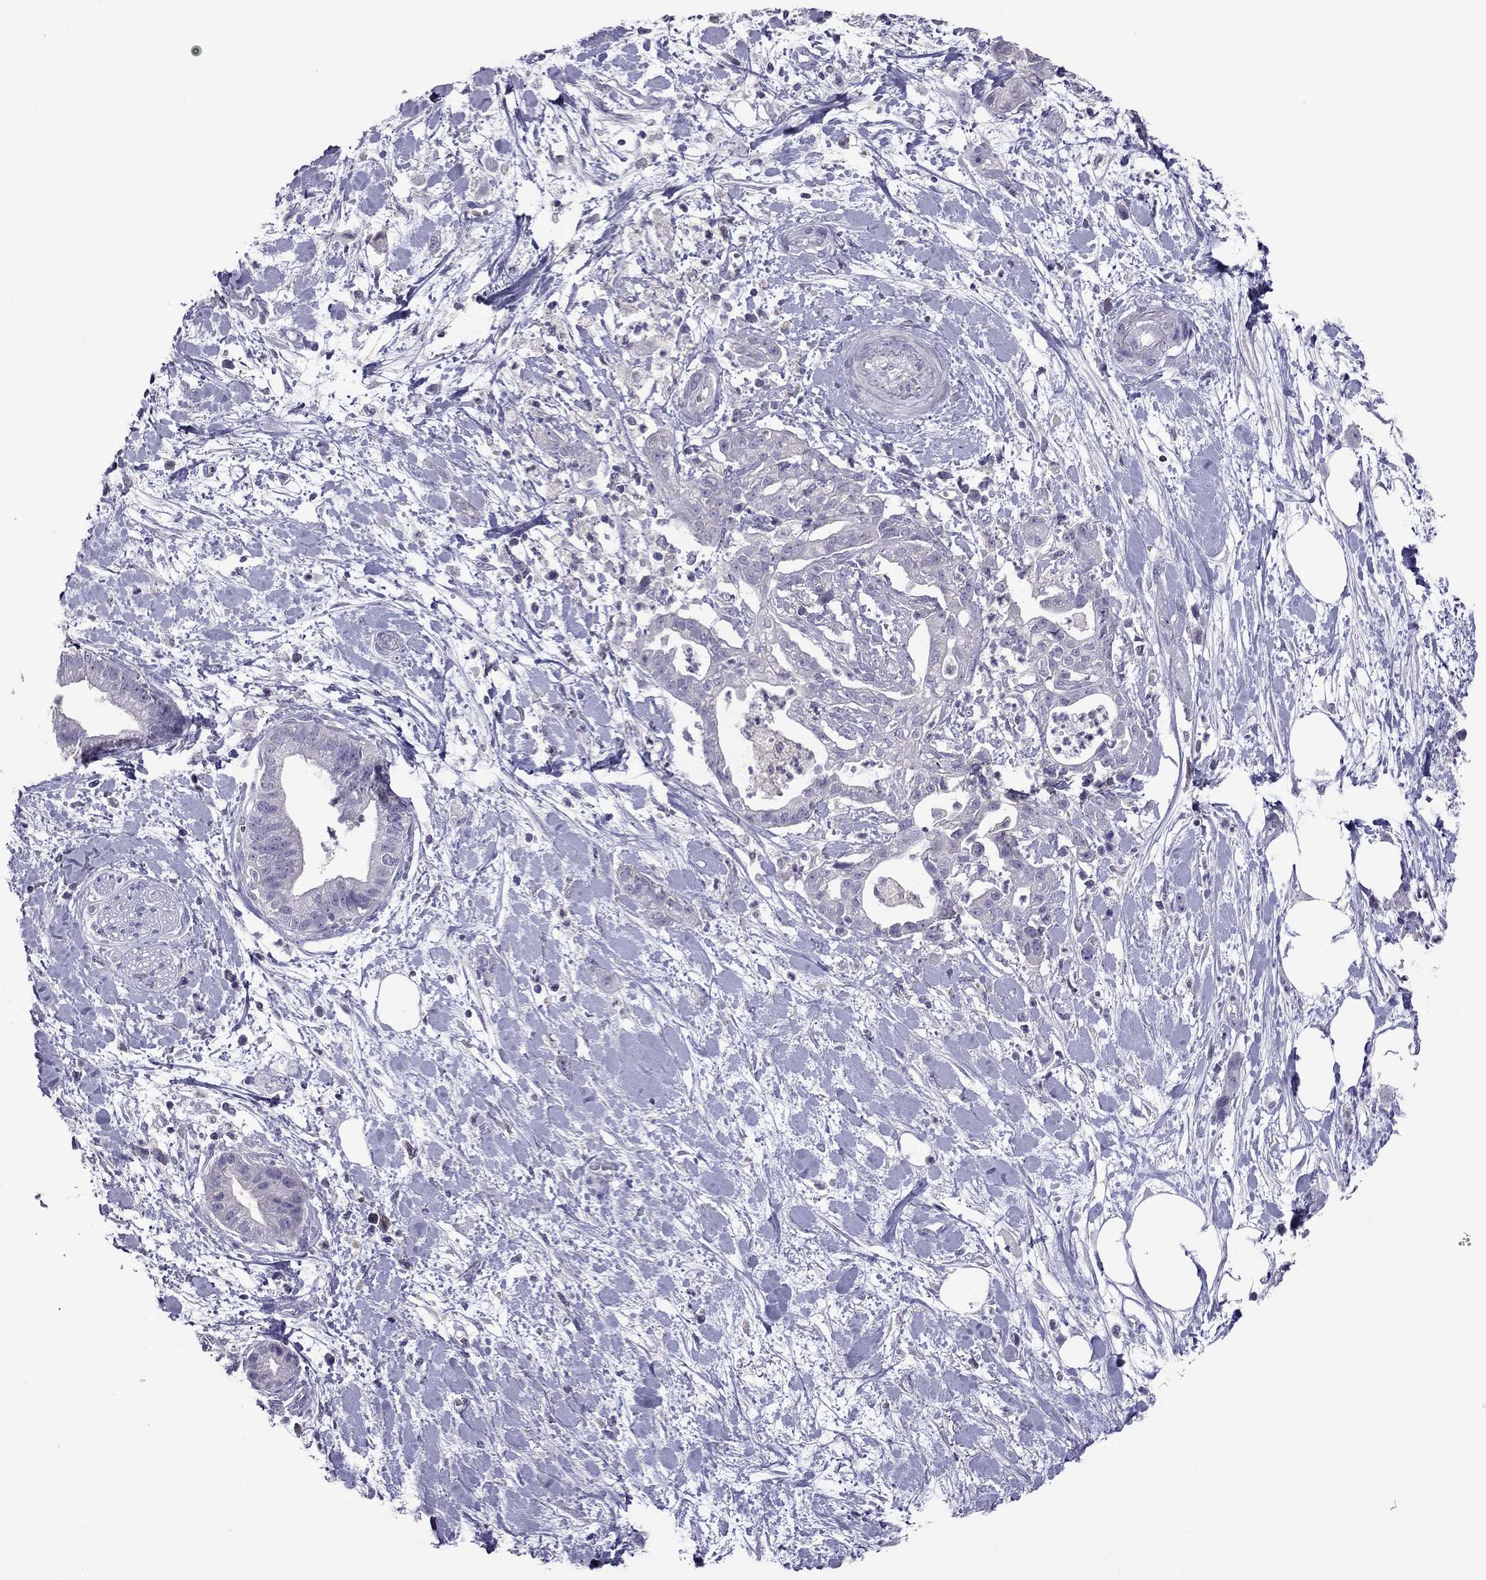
{"staining": {"intensity": "negative", "quantity": "none", "location": "none"}, "tissue": "pancreatic cancer", "cell_type": "Tumor cells", "image_type": "cancer", "snomed": [{"axis": "morphology", "description": "Normal tissue, NOS"}, {"axis": "morphology", "description": "Adenocarcinoma, NOS"}, {"axis": "topography", "description": "Lymph node"}, {"axis": "topography", "description": "Pancreas"}], "caption": "DAB immunohistochemical staining of human adenocarcinoma (pancreatic) exhibits no significant expression in tumor cells. (DAB IHC visualized using brightfield microscopy, high magnification).", "gene": "RGS8", "patient": {"sex": "female", "age": 58}}